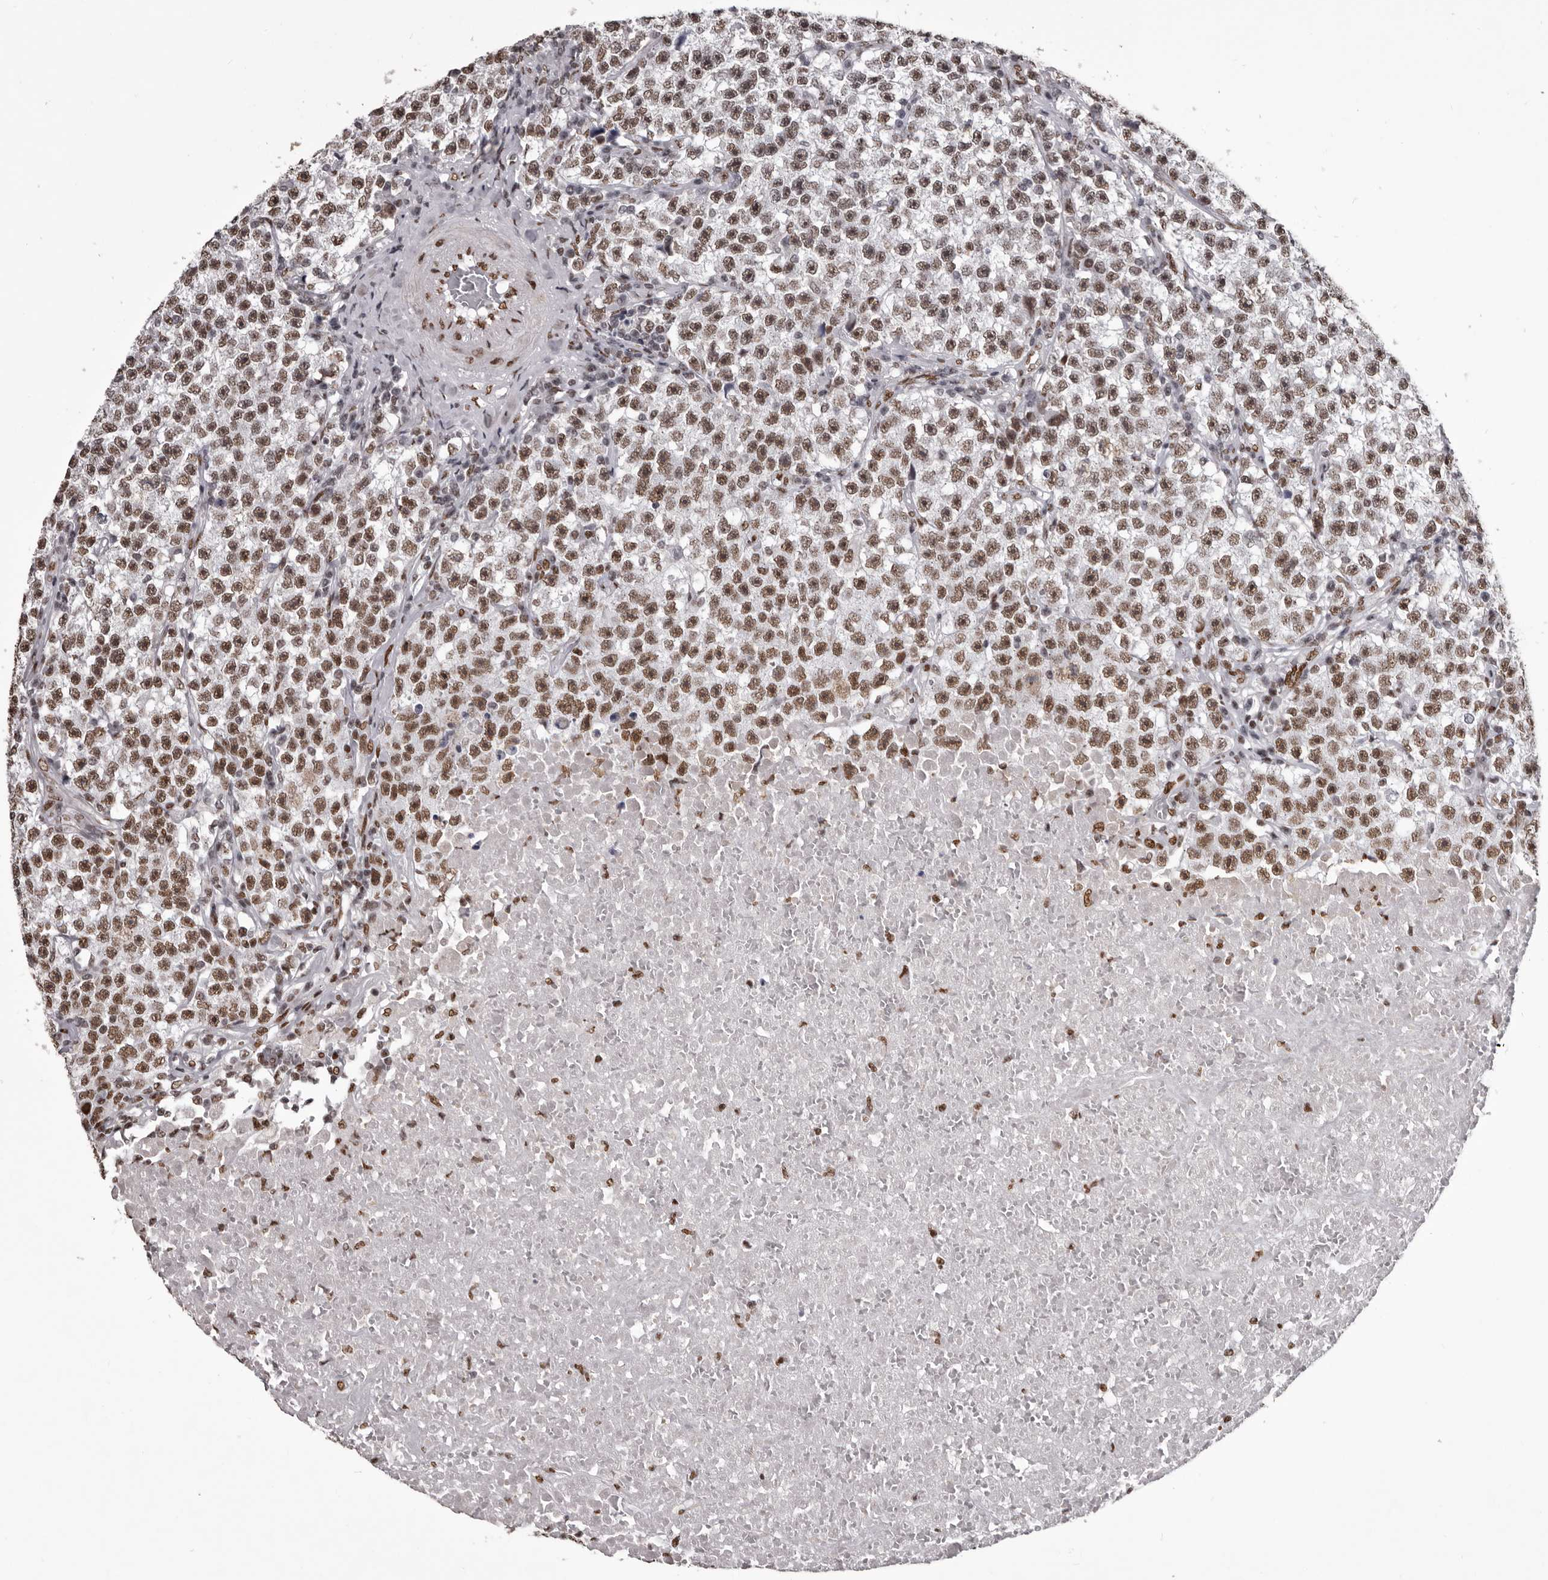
{"staining": {"intensity": "moderate", "quantity": ">75%", "location": "nuclear"}, "tissue": "testis cancer", "cell_type": "Tumor cells", "image_type": "cancer", "snomed": [{"axis": "morphology", "description": "Seminoma, NOS"}, {"axis": "topography", "description": "Testis"}], "caption": "Immunohistochemistry photomicrograph of neoplastic tissue: human testis cancer stained using immunohistochemistry demonstrates medium levels of moderate protein expression localized specifically in the nuclear of tumor cells, appearing as a nuclear brown color.", "gene": "NUMA1", "patient": {"sex": "male", "age": 22}}